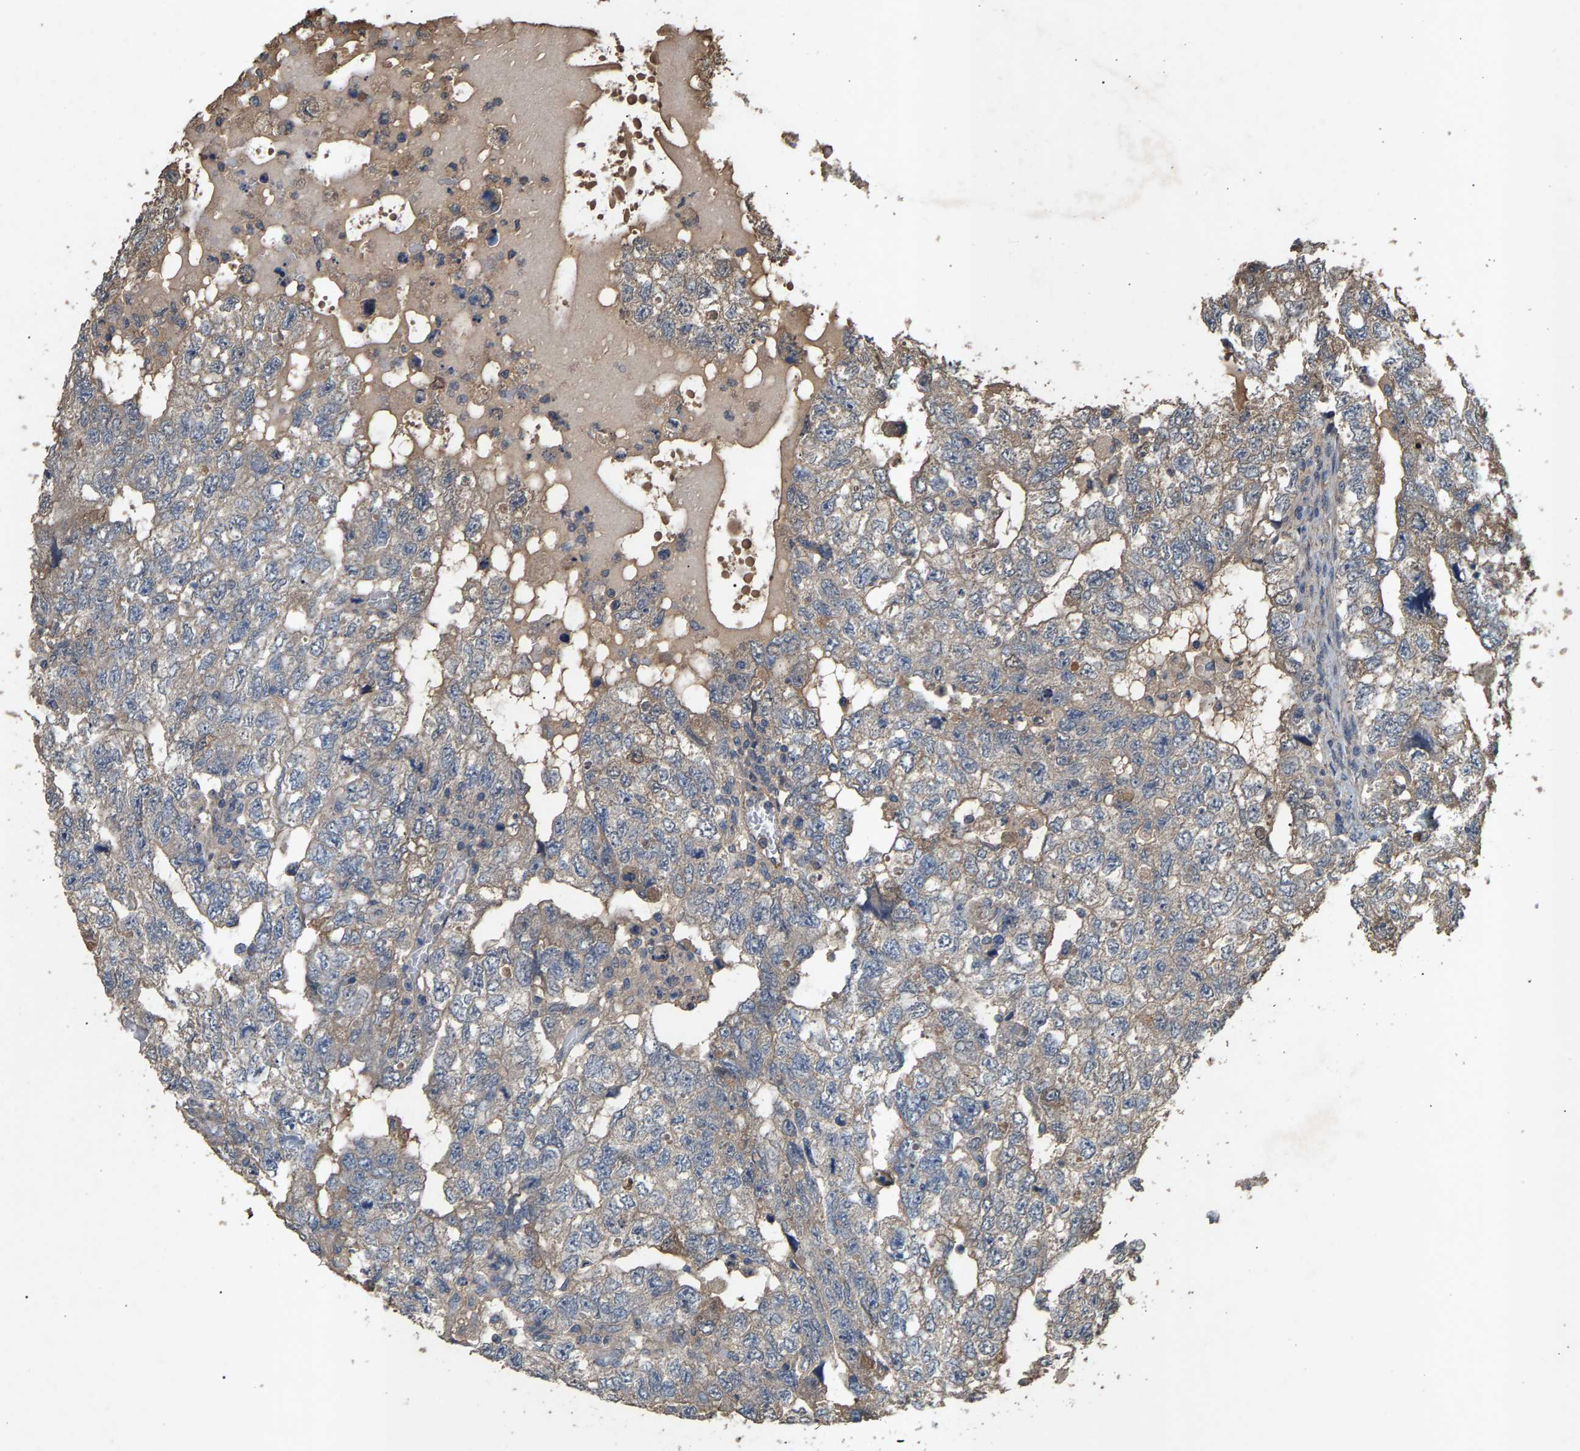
{"staining": {"intensity": "weak", "quantity": "<25%", "location": "cytoplasmic/membranous"}, "tissue": "testis cancer", "cell_type": "Tumor cells", "image_type": "cancer", "snomed": [{"axis": "morphology", "description": "Carcinoma, Embryonal, NOS"}, {"axis": "topography", "description": "Testis"}], "caption": "Tumor cells show no significant protein staining in testis cancer (embryonal carcinoma).", "gene": "HTRA3", "patient": {"sex": "male", "age": 36}}